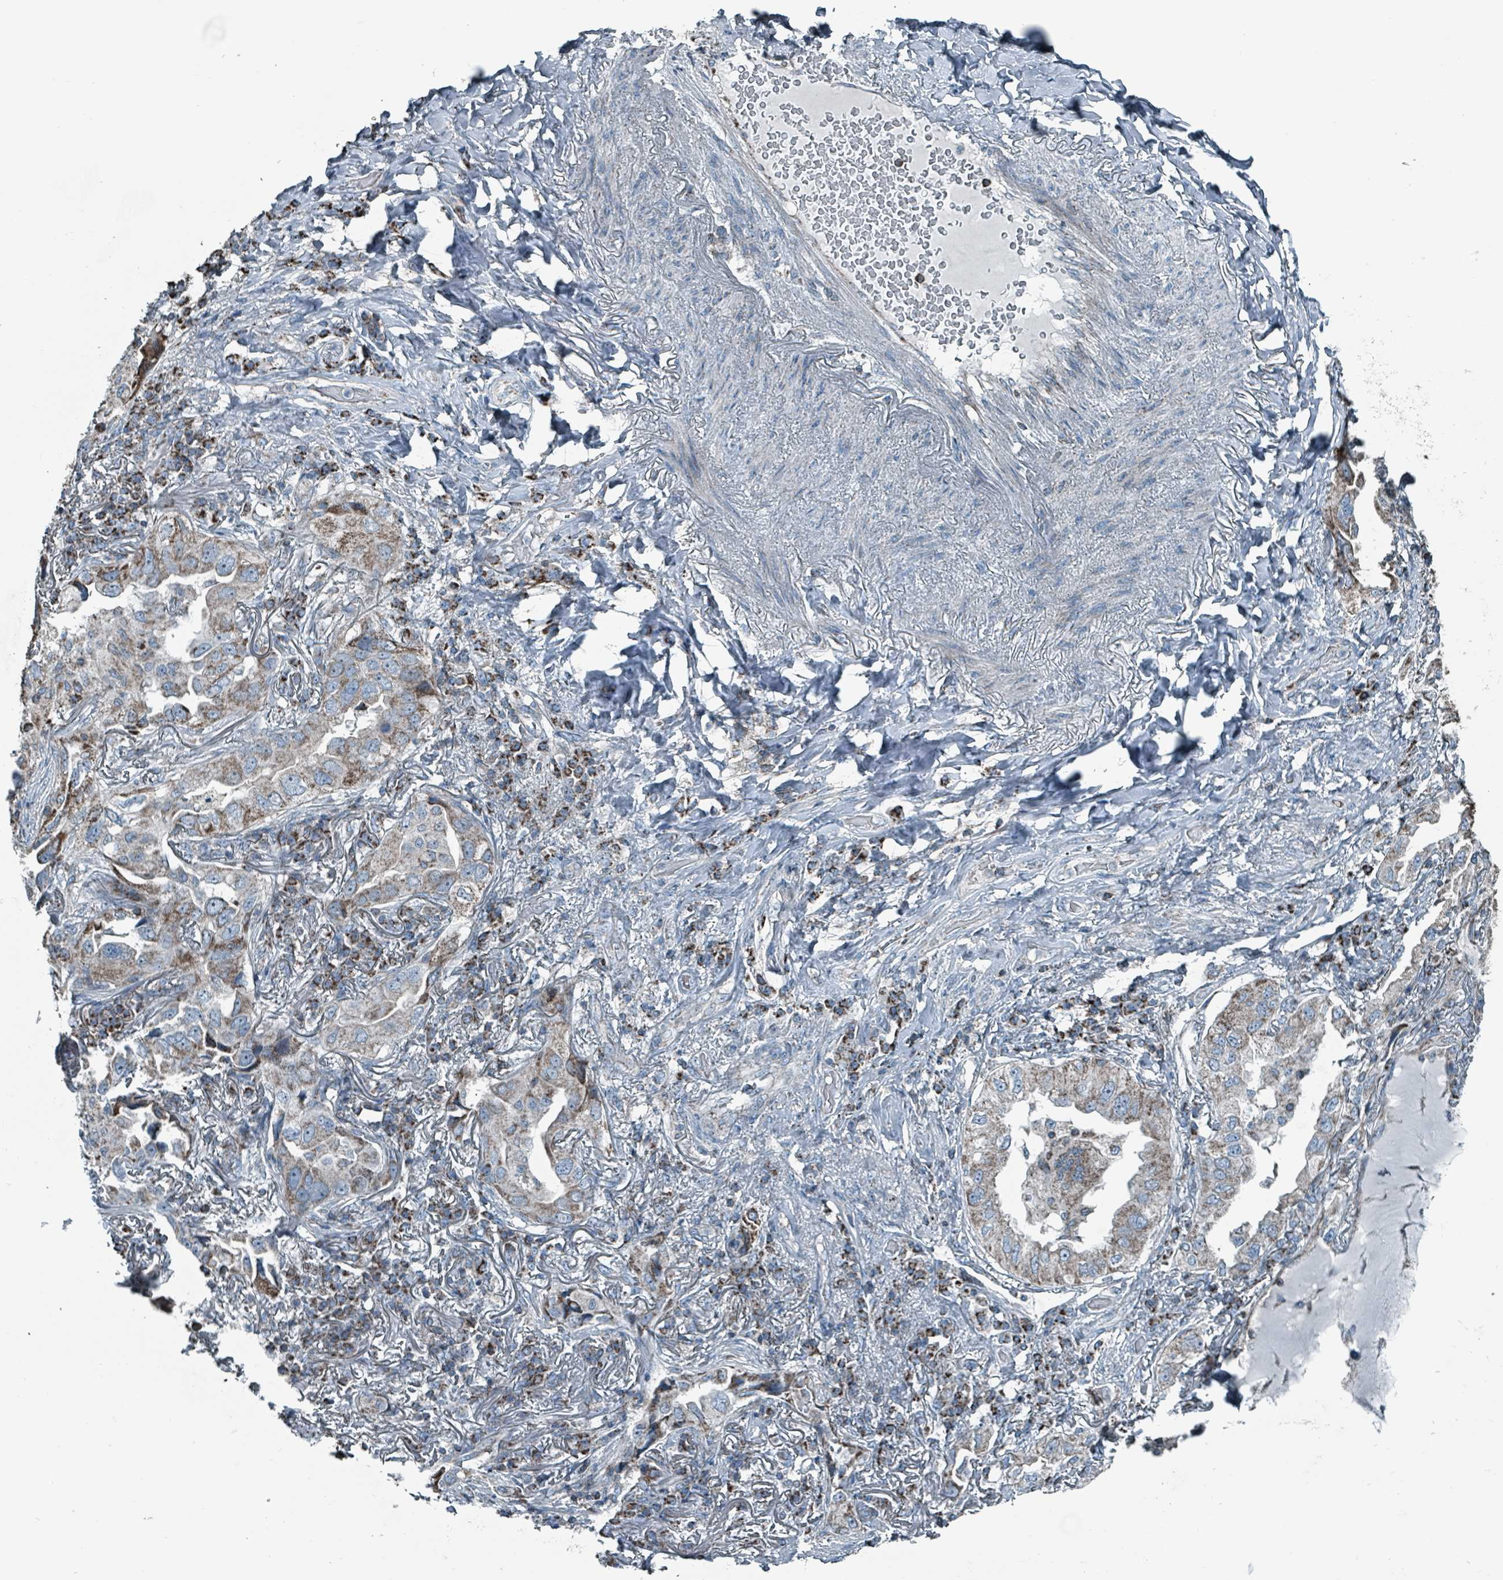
{"staining": {"intensity": "moderate", "quantity": "25%-75%", "location": "cytoplasmic/membranous"}, "tissue": "lung cancer", "cell_type": "Tumor cells", "image_type": "cancer", "snomed": [{"axis": "morphology", "description": "Adenocarcinoma, NOS"}, {"axis": "topography", "description": "Lung"}], "caption": "A brown stain shows moderate cytoplasmic/membranous expression of a protein in lung cancer (adenocarcinoma) tumor cells.", "gene": "ABHD18", "patient": {"sex": "female", "age": 69}}